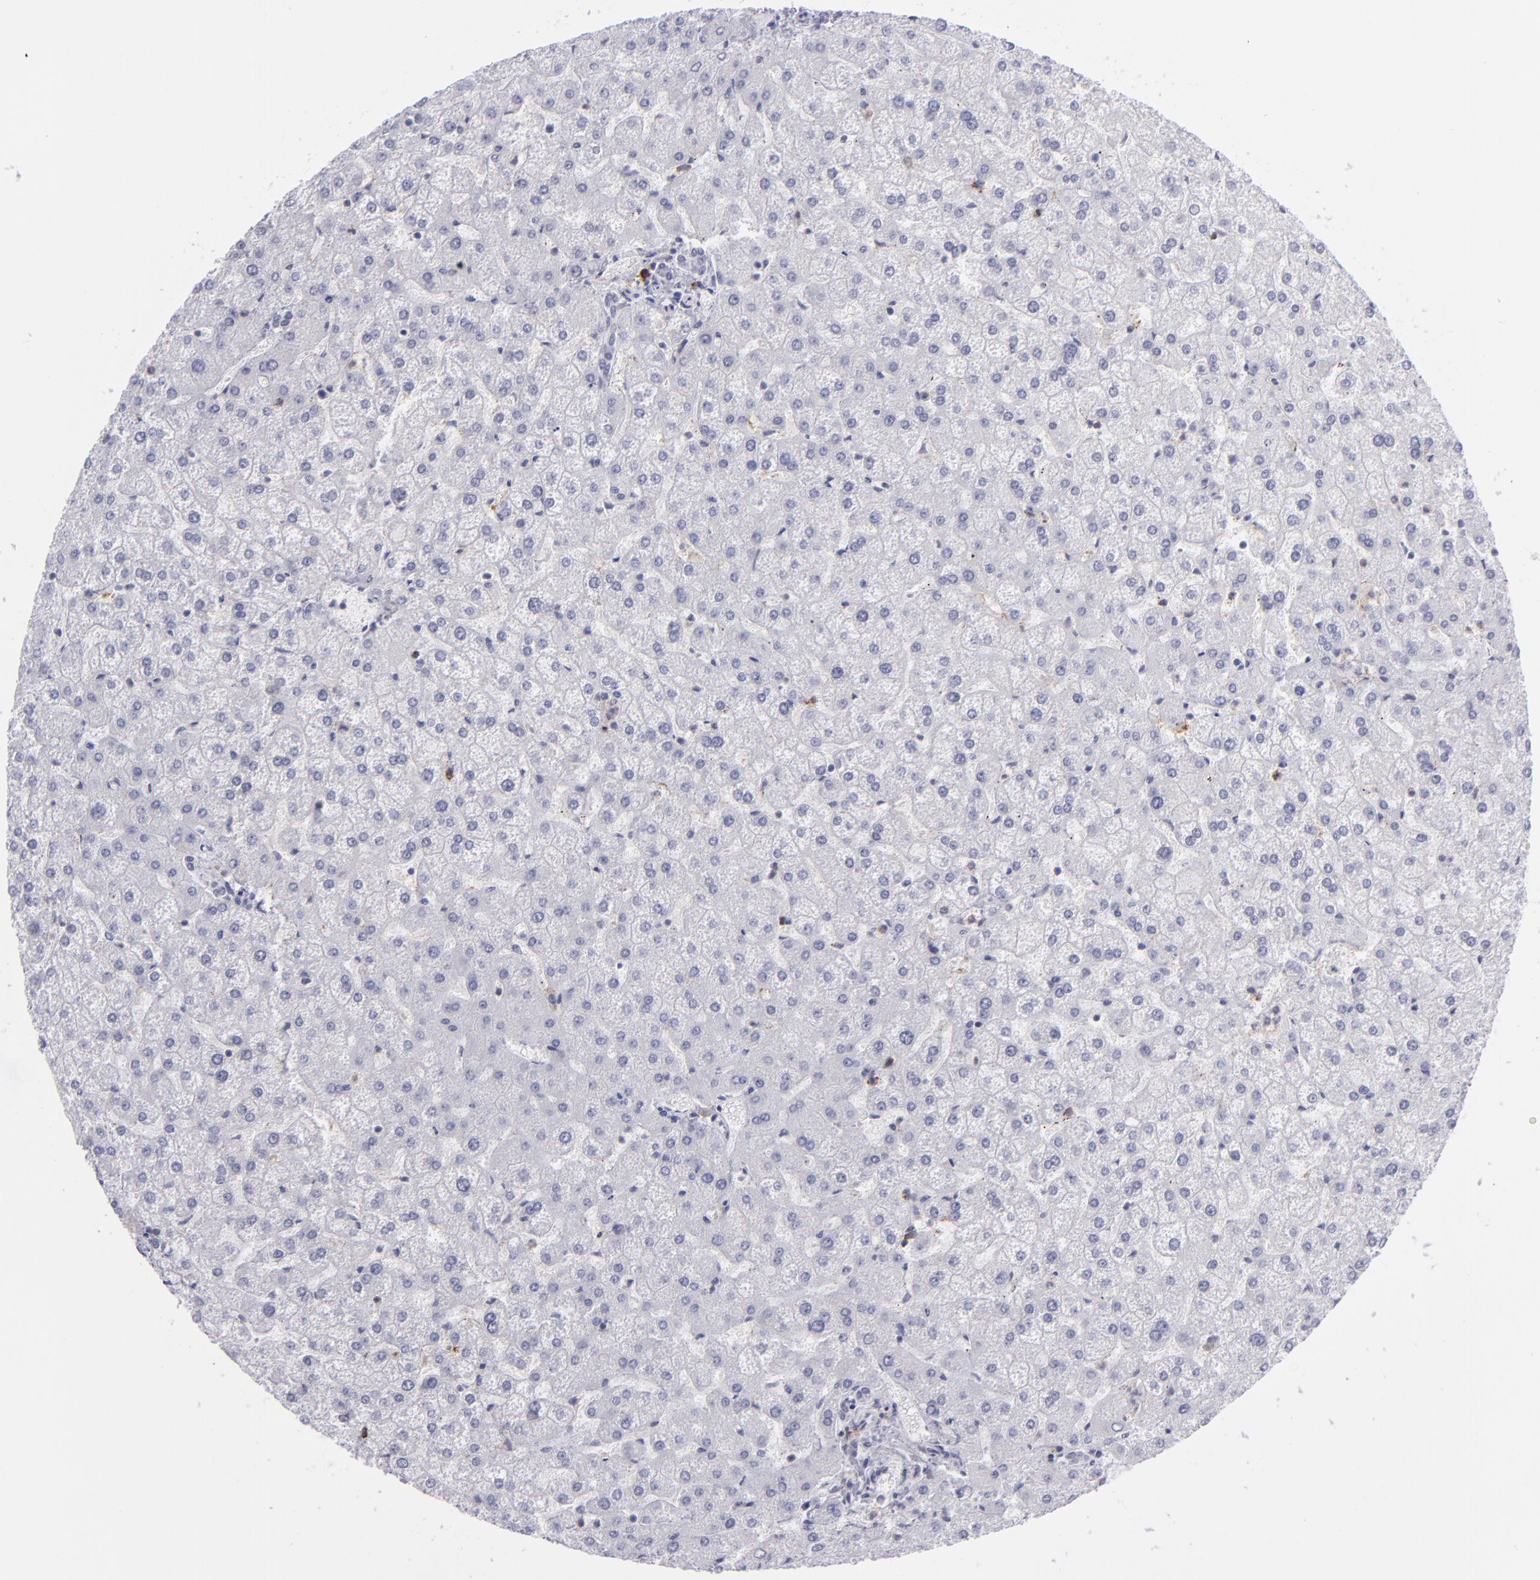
{"staining": {"intensity": "negative", "quantity": "none", "location": "none"}, "tissue": "liver", "cell_type": "Cholangiocytes", "image_type": "normal", "snomed": [{"axis": "morphology", "description": "Normal tissue, NOS"}, {"axis": "topography", "description": "Liver"}], "caption": "Immunohistochemistry (IHC) of unremarkable human liver demonstrates no expression in cholangiocytes.", "gene": "SELPLG", "patient": {"sex": "female", "age": 32}}